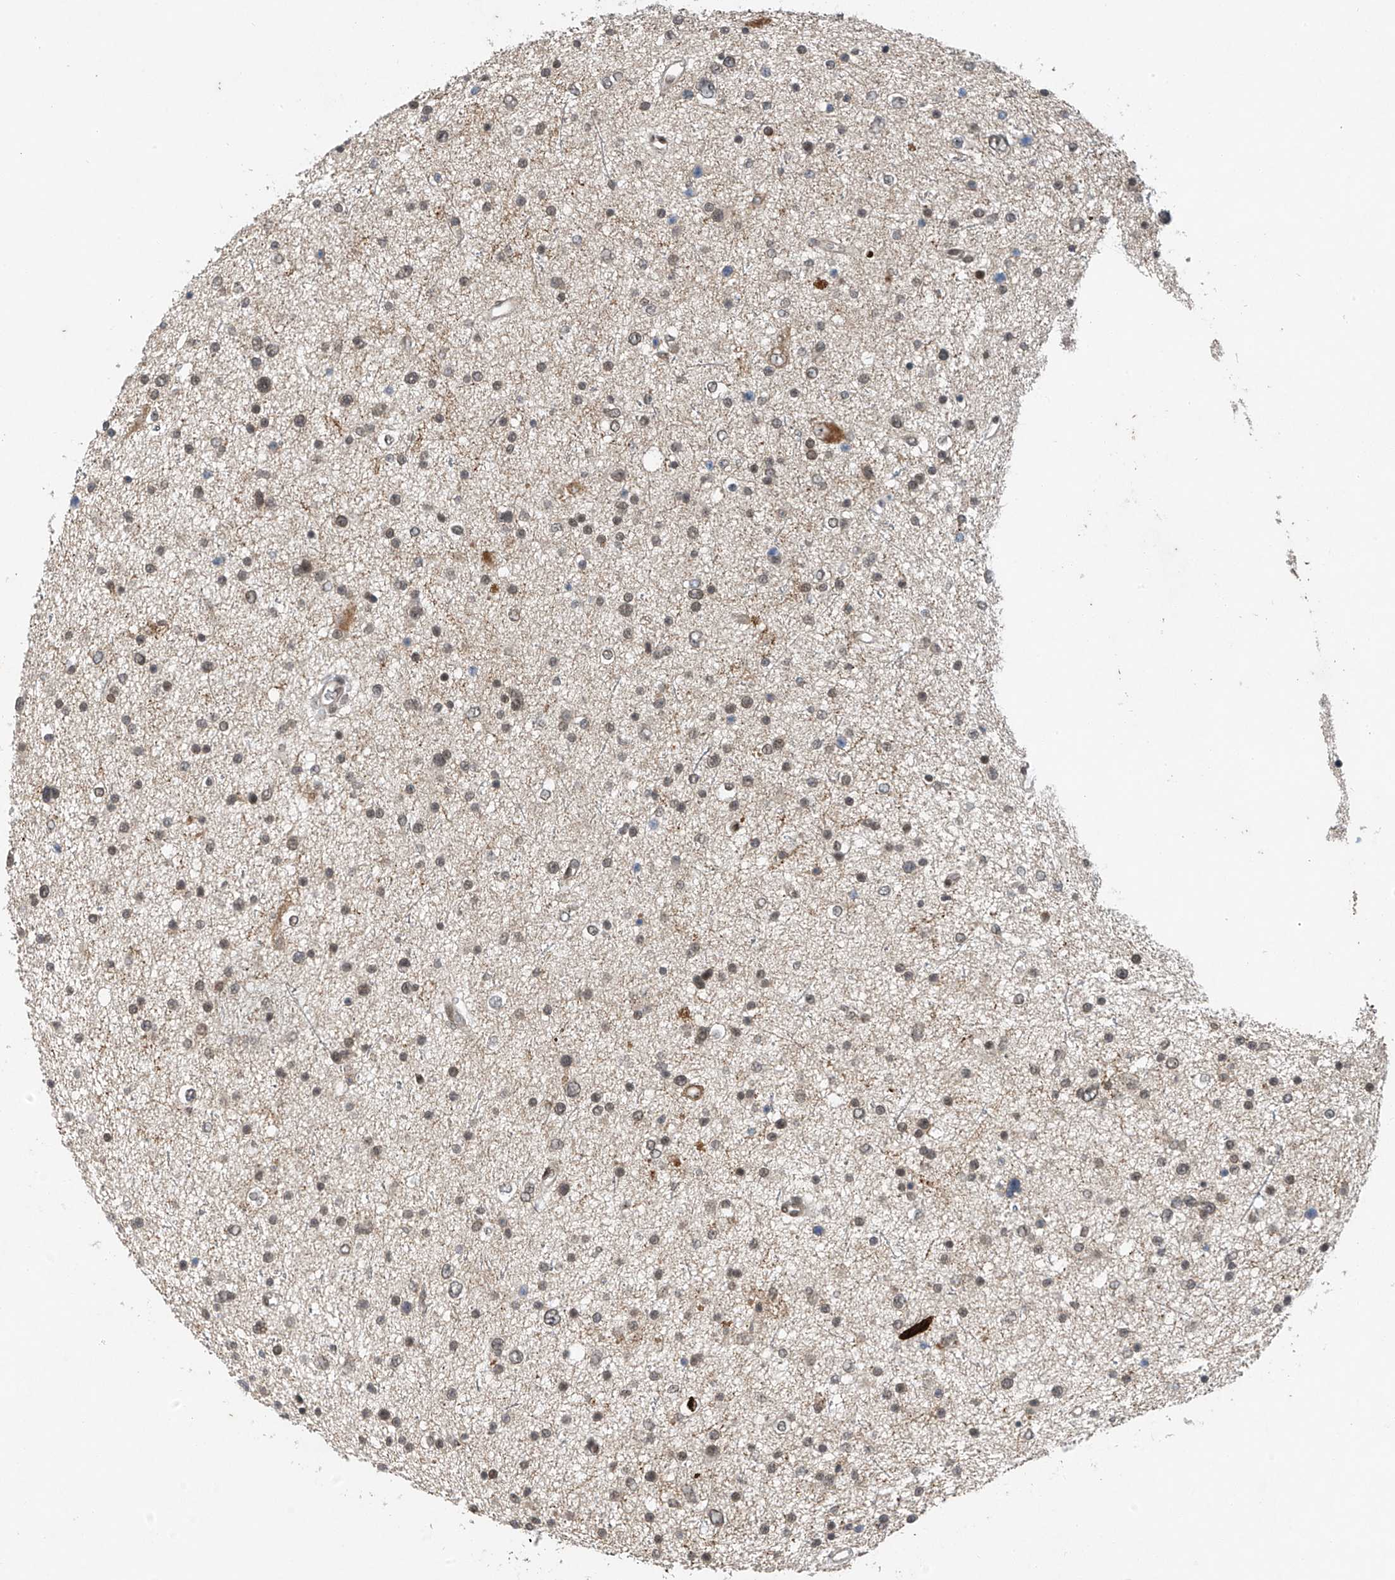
{"staining": {"intensity": "weak", "quantity": "25%-75%", "location": "nuclear"}, "tissue": "glioma", "cell_type": "Tumor cells", "image_type": "cancer", "snomed": [{"axis": "morphology", "description": "Glioma, malignant, Low grade"}, {"axis": "topography", "description": "Brain"}], "caption": "Immunohistochemistry (IHC) image of glioma stained for a protein (brown), which shows low levels of weak nuclear staining in approximately 25%-75% of tumor cells.", "gene": "TAF8", "patient": {"sex": "female", "age": 37}}